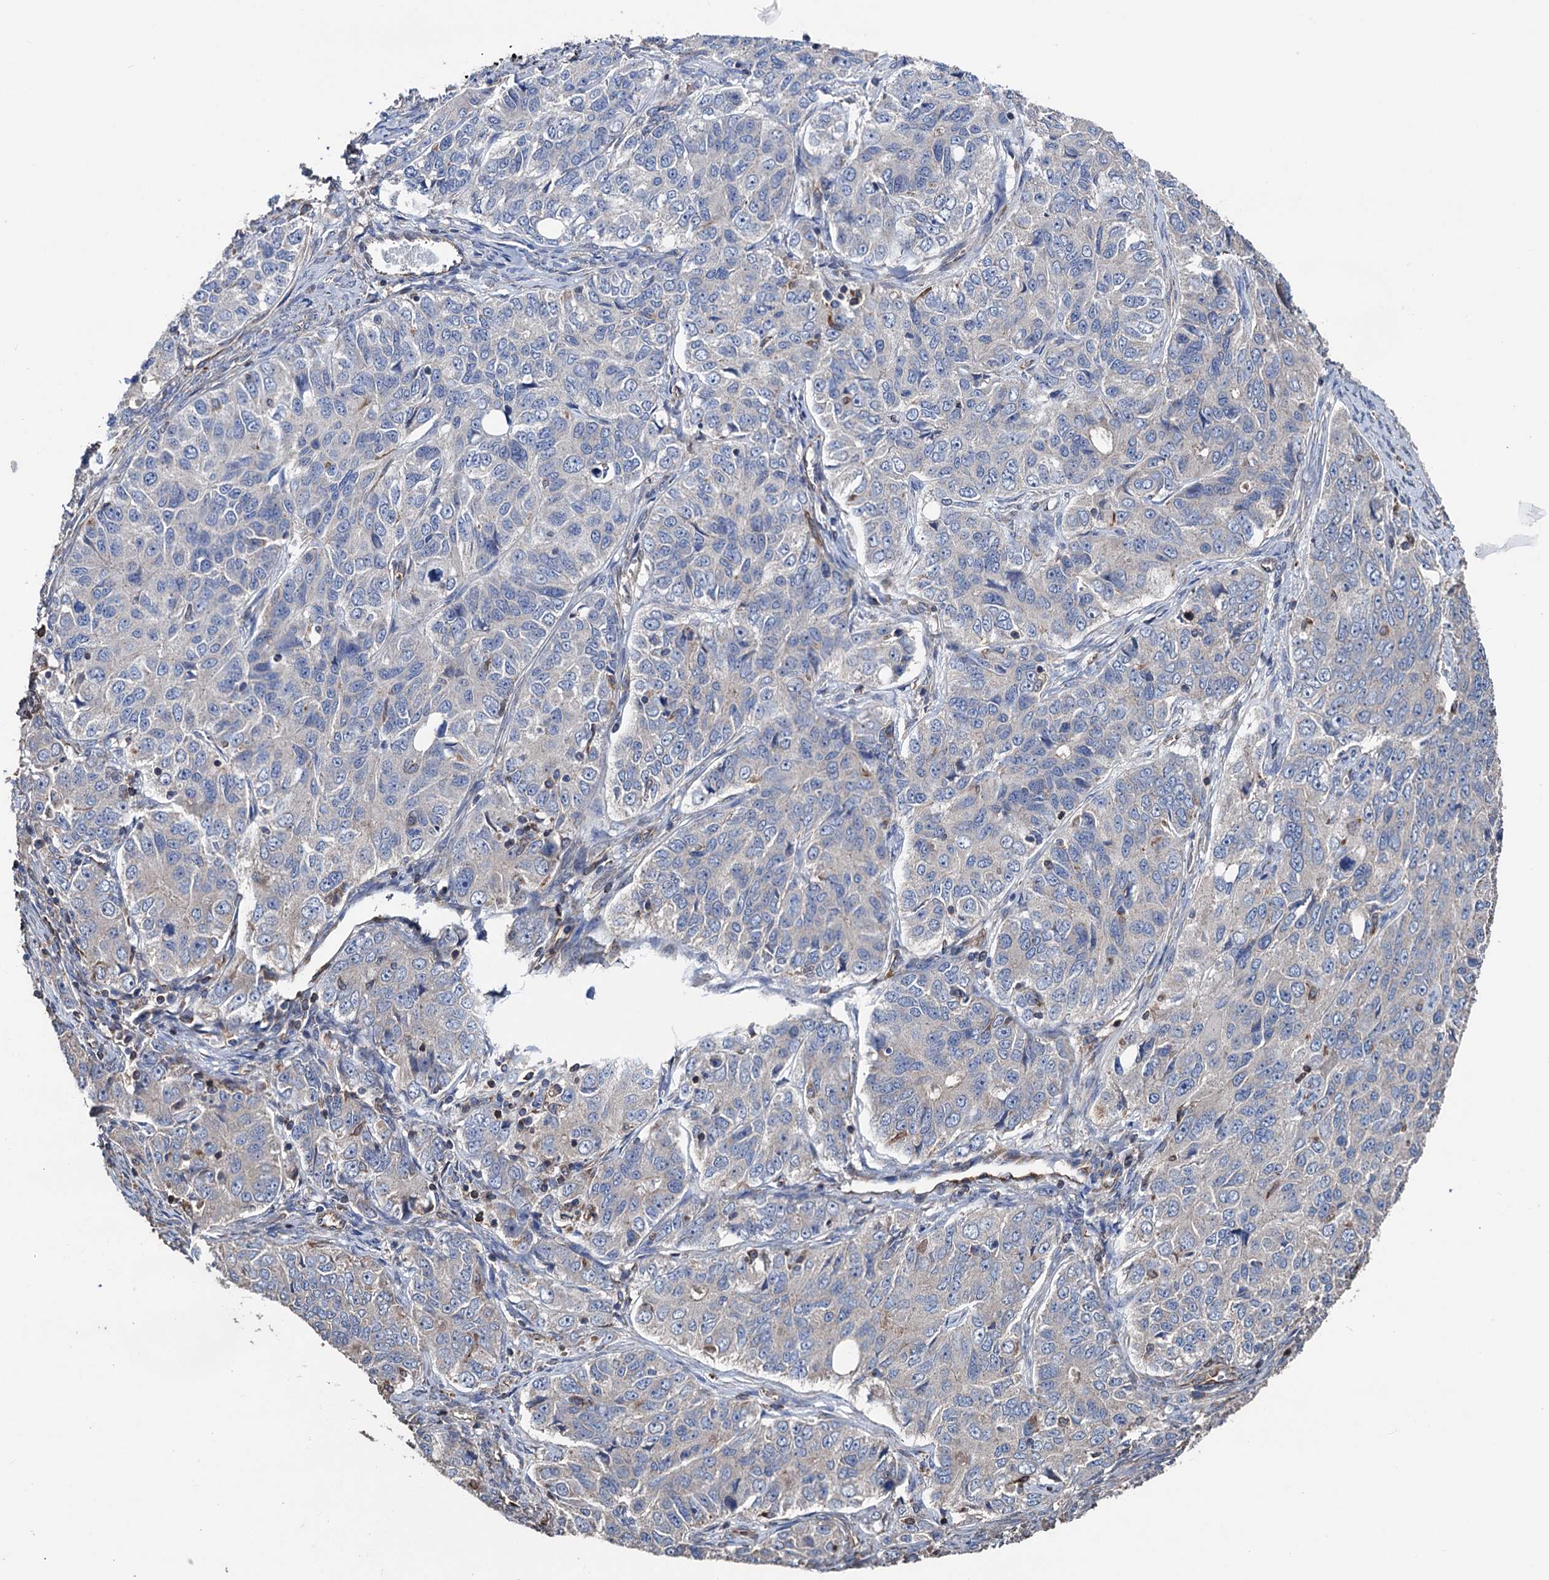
{"staining": {"intensity": "negative", "quantity": "none", "location": "none"}, "tissue": "ovarian cancer", "cell_type": "Tumor cells", "image_type": "cancer", "snomed": [{"axis": "morphology", "description": "Carcinoma, endometroid"}, {"axis": "topography", "description": "Ovary"}], "caption": "Tumor cells are negative for brown protein staining in ovarian endometroid carcinoma.", "gene": "STING1", "patient": {"sex": "female", "age": 51}}